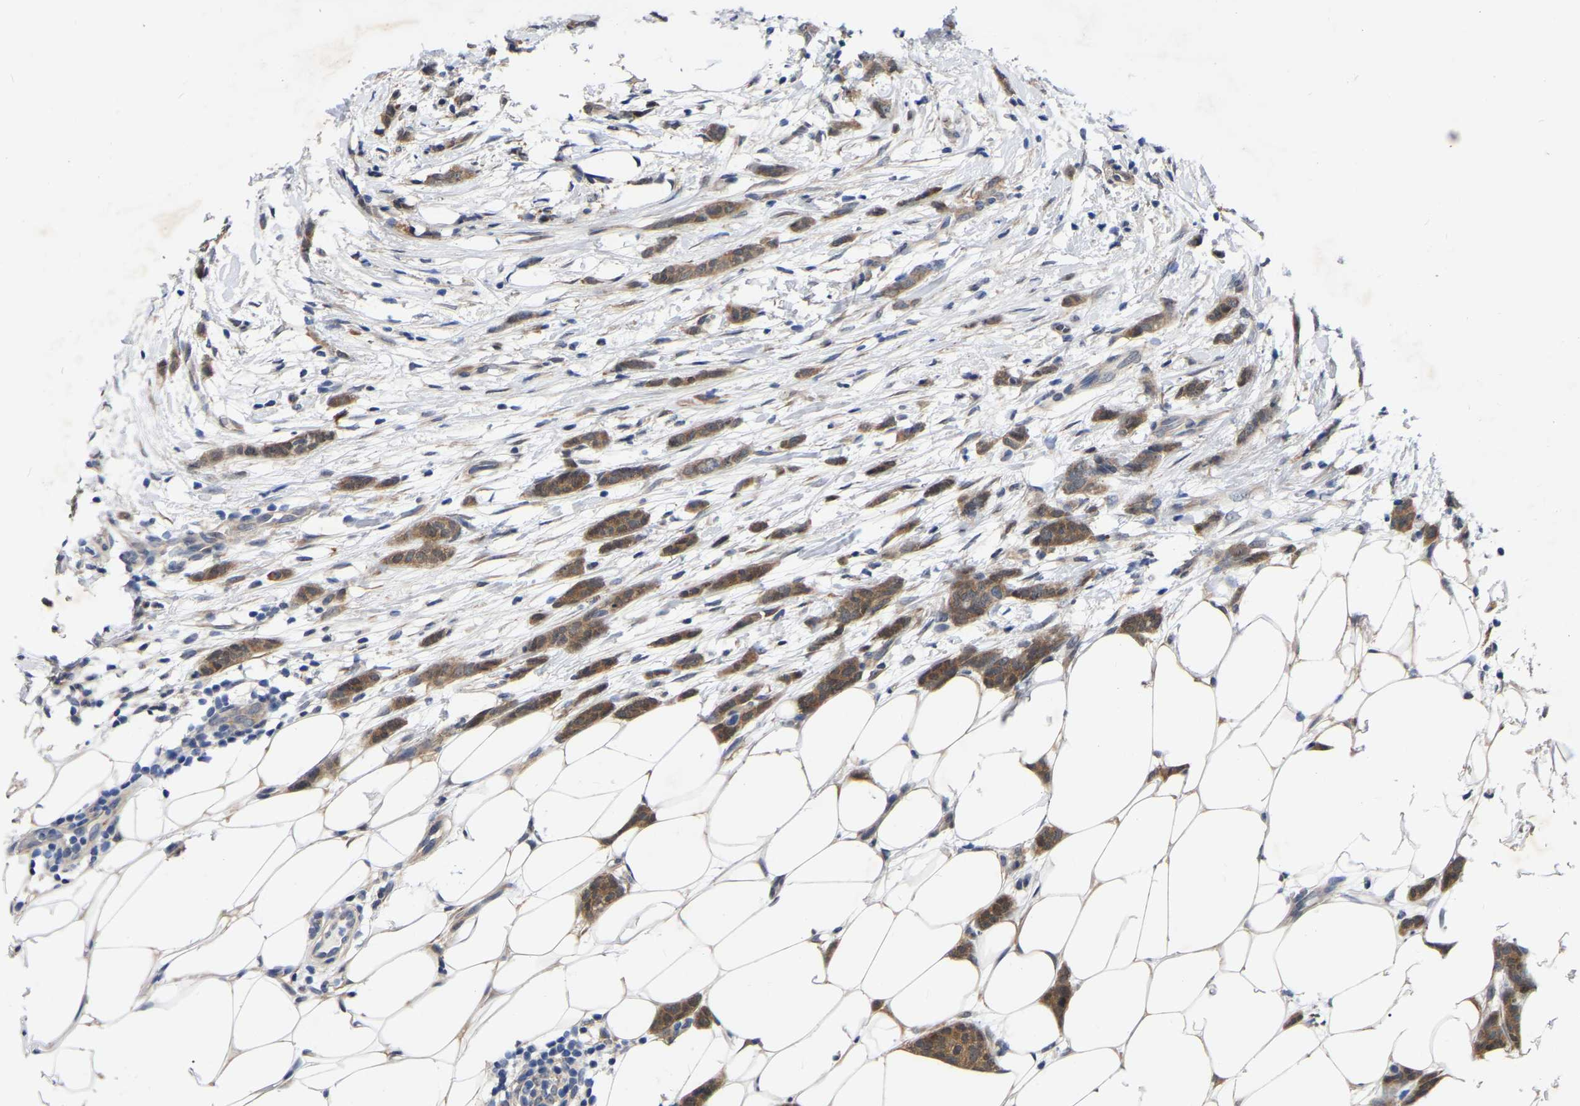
{"staining": {"intensity": "moderate", "quantity": ">75%", "location": "cytoplasmic/membranous"}, "tissue": "breast cancer", "cell_type": "Tumor cells", "image_type": "cancer", "snomed": [{"axis": "morphology", "description": "Lobular carcinoma"}, {"axis": "topography", "description": "Skin"}, {"axis": "topography", "description": "Breast"}], "caption": "Breast cancer stained with immunohistochemistry (IHC) exhibits moderate cytoplasmic/membranous expression in approximately >75% of tumor cells.", "gene": "UBE4B", "patient": {"sex": "female", "age": 46}}